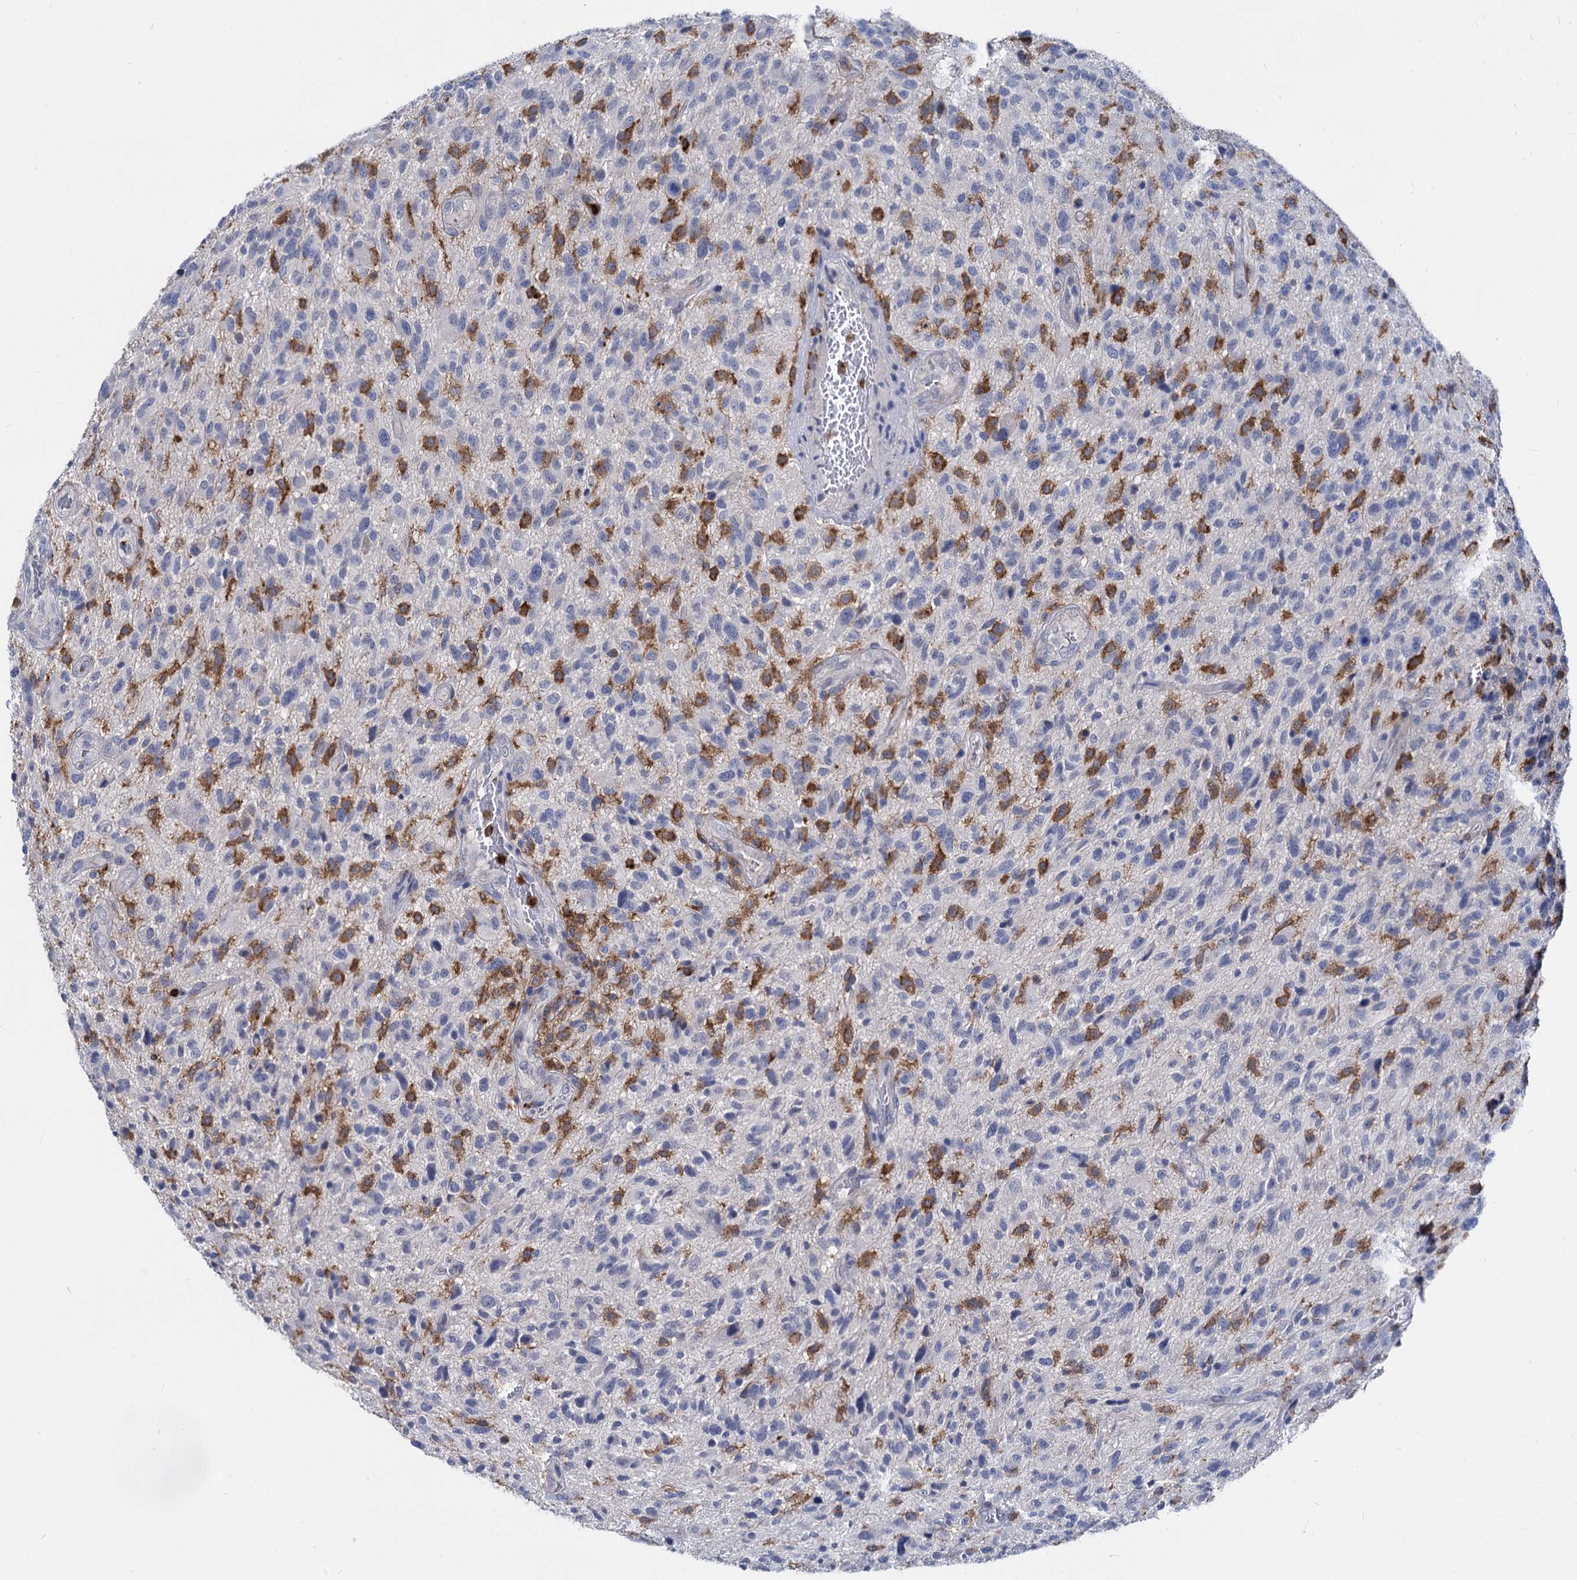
{"staining": {"intensity": "negative", "quantity": "none", "location": "none"}, "tissue": "glioma", "cell_type": "Tumor cells", "image_type": "cancer", "snomed": [{"axis": "morphology", "description": "Glioma, malignant, High grade"}, {"axis": "topography", "description": "Brain"}], "caption": "The IHC photomicrograph has no significant positivity in tumor cells of high-grade glioma (malignant) tissue.", "gene": "RHOG", "patient": {"sex": "male", "age": 47}}